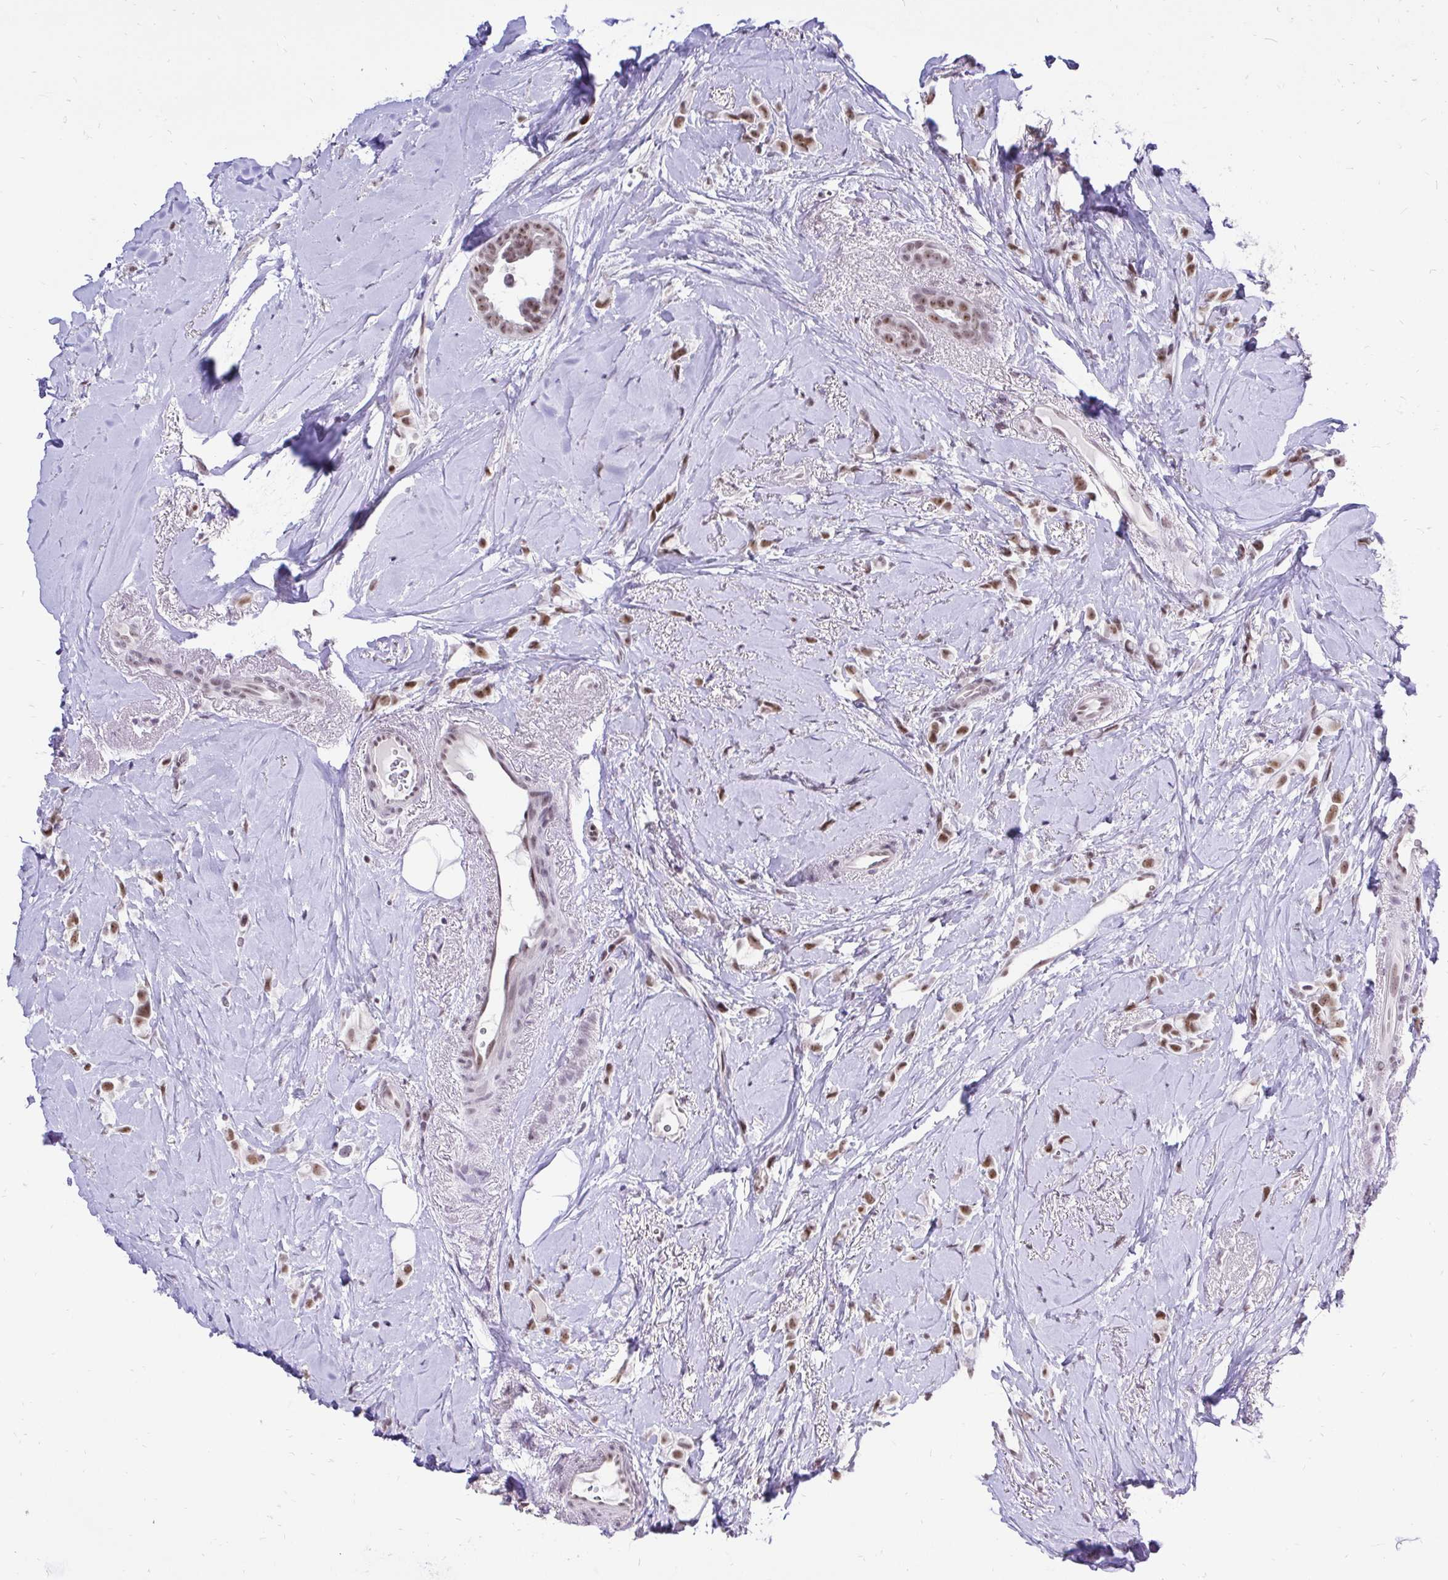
{"staining": {"intensity": "moderate", "quantity": ">75%", "location": "nuclear"}, "tissue": "breast cancer", "cell_type": "Tumor cells", "image_type": "cancer", "snomed": [{"axis": "morphology", "description": "Lobular carcinoma"}, {"axis": "topography", "description": "Breast"}], "caption": "A micrograph of human lobular carcinoma (breast) stained for a protein displays moderate nuclear brown staining in tumor cells.", "gene": "ZNF860", "patient": {"sex": "female", "age": 66}}